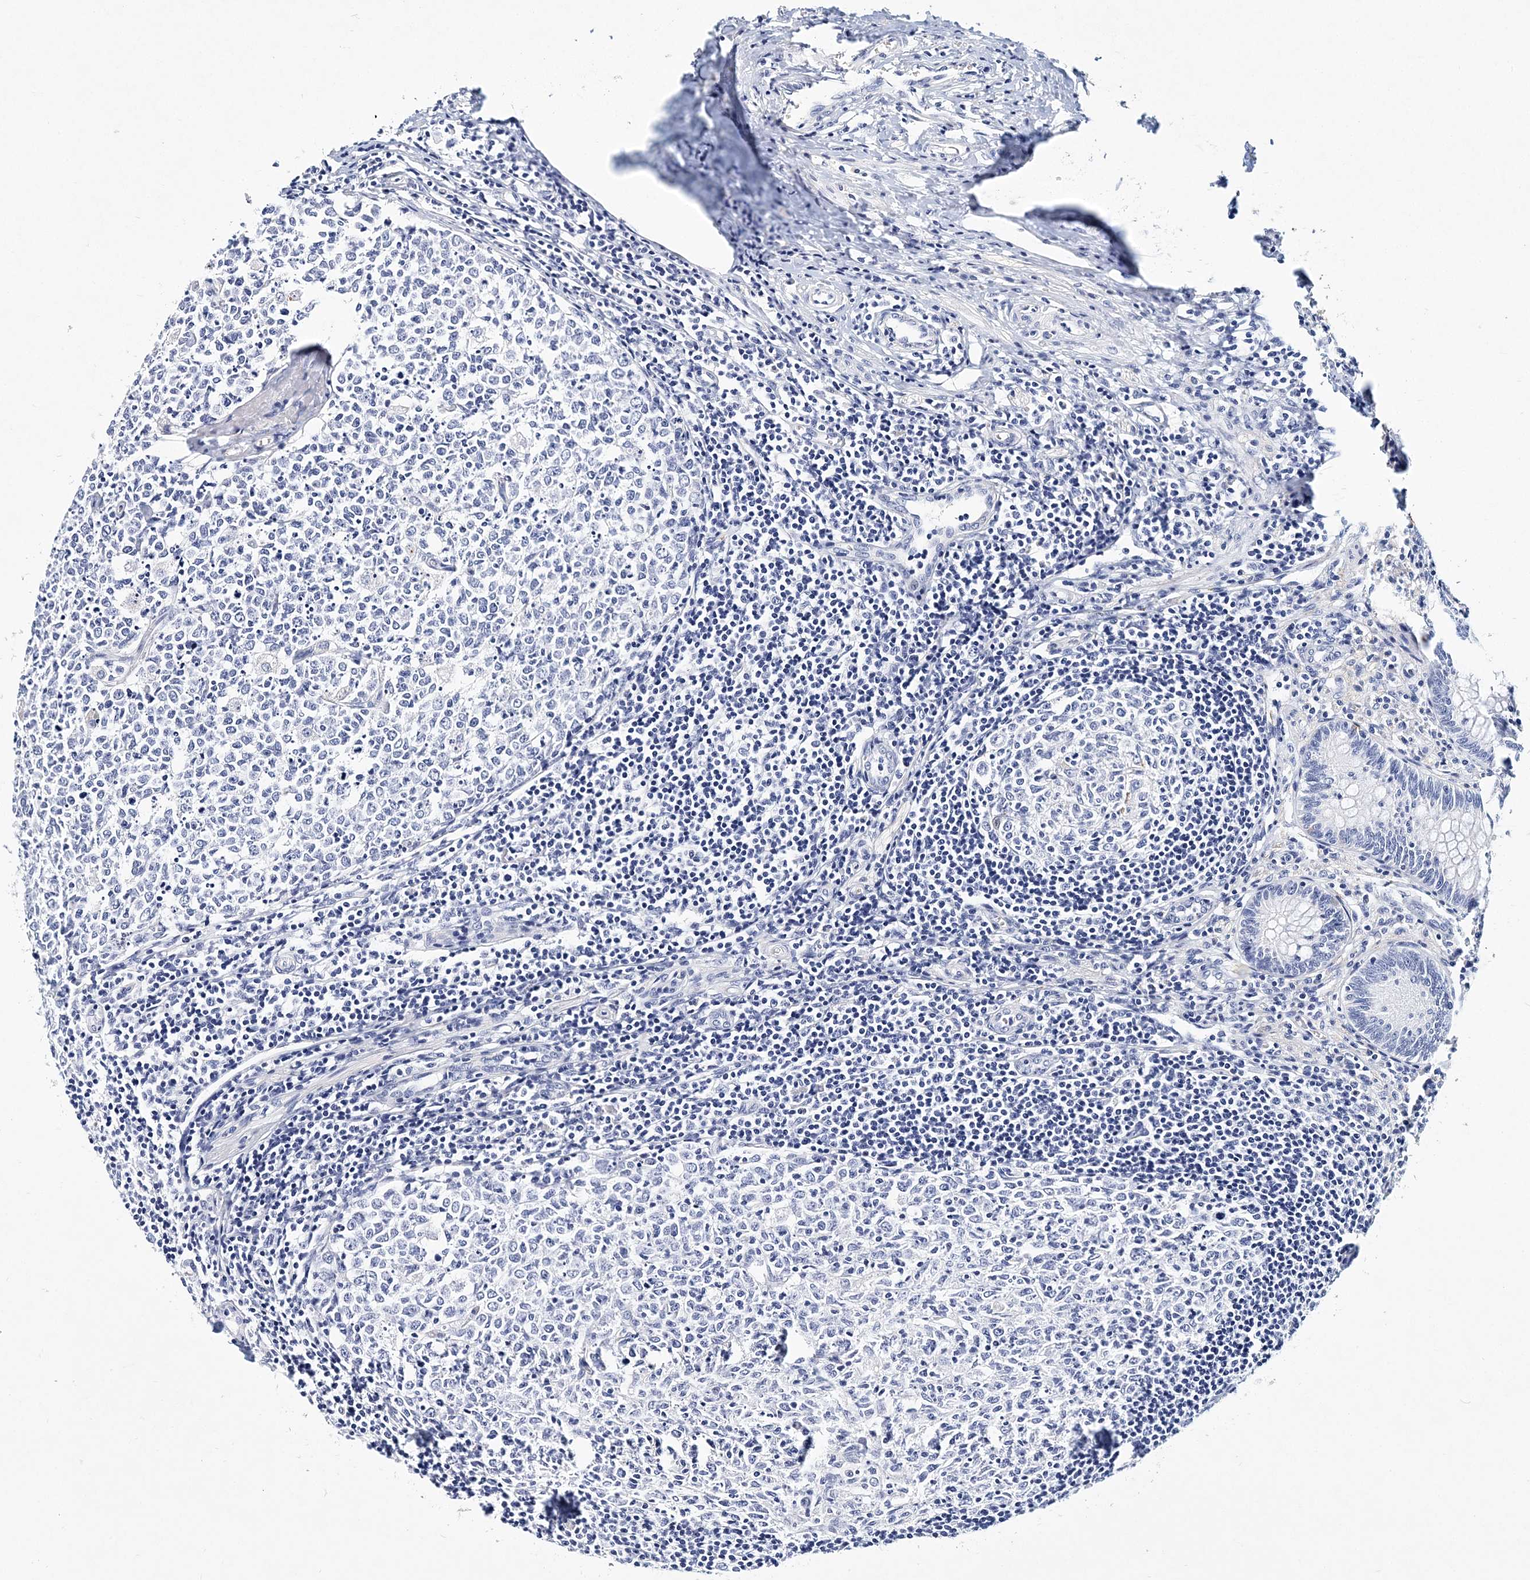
{"staining": {"intensity": "negative", "quantity": "none", "location": "none"}, "tissue": "appendix", "cell_type": "Glandular cells", "image_type": "normal", "snomed": [{"axis": "morphology", "description": "Normal tissue, NOS"}, {"axis": "topography", "description": "Appendix"}], "caption": "Immunohistochemistry (IHC) of benign appendix reveals no expression in glandular cells.", "gene": "ITGA2B", "patient": {"sex": "male", "age": 14}}